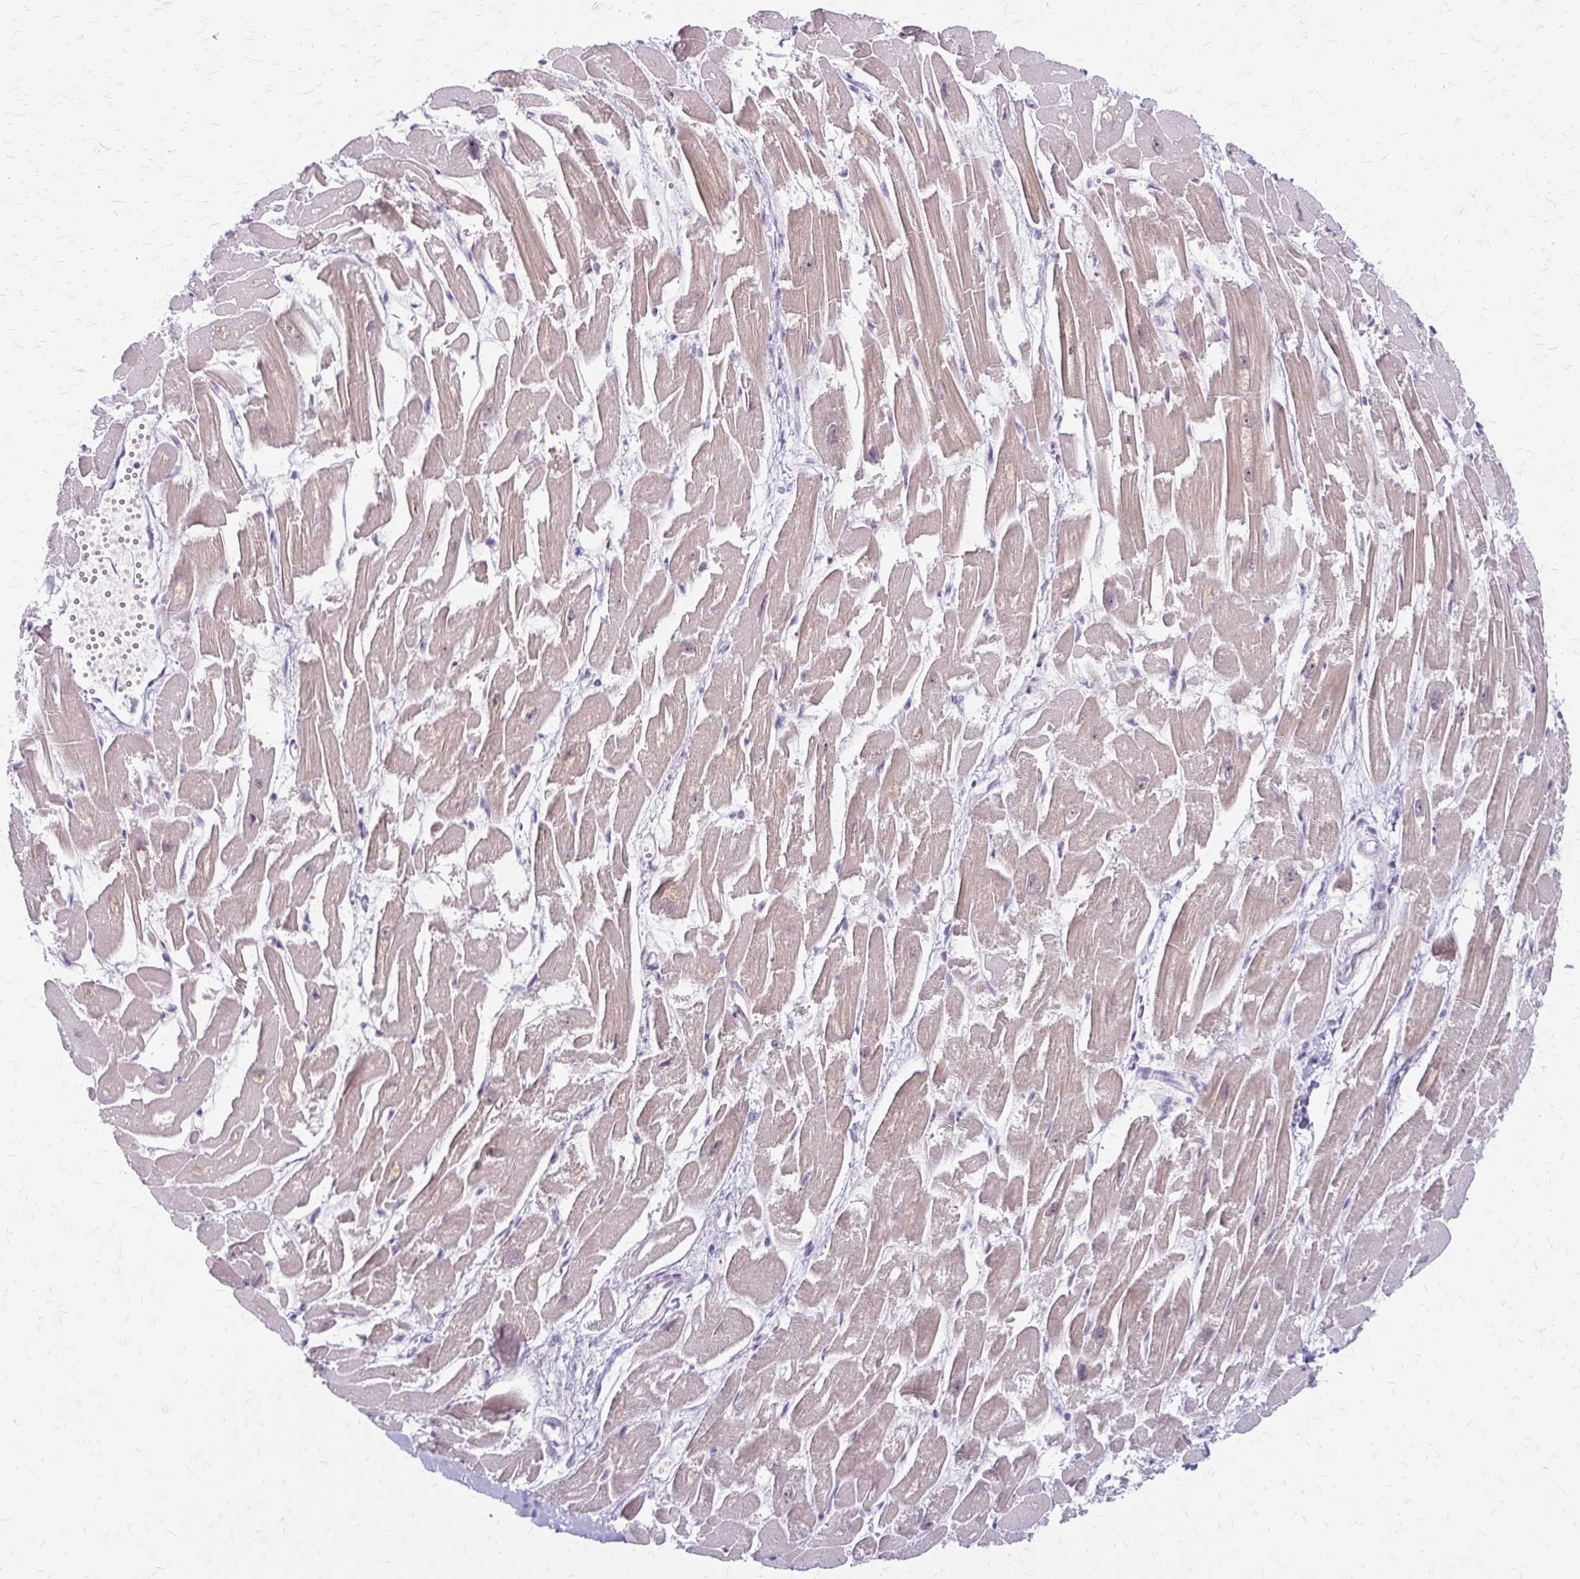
{"staining": {"intensity": "moderate", "quantity": ">75%", "location": "cytoplasmic/membranous"}, "tissue": "heart muscle", "cell_type": "Cardiomyocytes", "image_type": "normal", "snomed": [{"axis": "morphology", "description": "Normal tissue, NOS"}, {"axis": "topography", "description": "Heart"}], "caption": "The immunohistochemical stain highlights moderate cytoplasmic/membranous staining in cardiomyocytes of unremarkable heart muscle. (Brightfield microscopy of DAB IHC at high magnification).", "gene": "EED", "patient": {"sex": "male", "age": 54}}